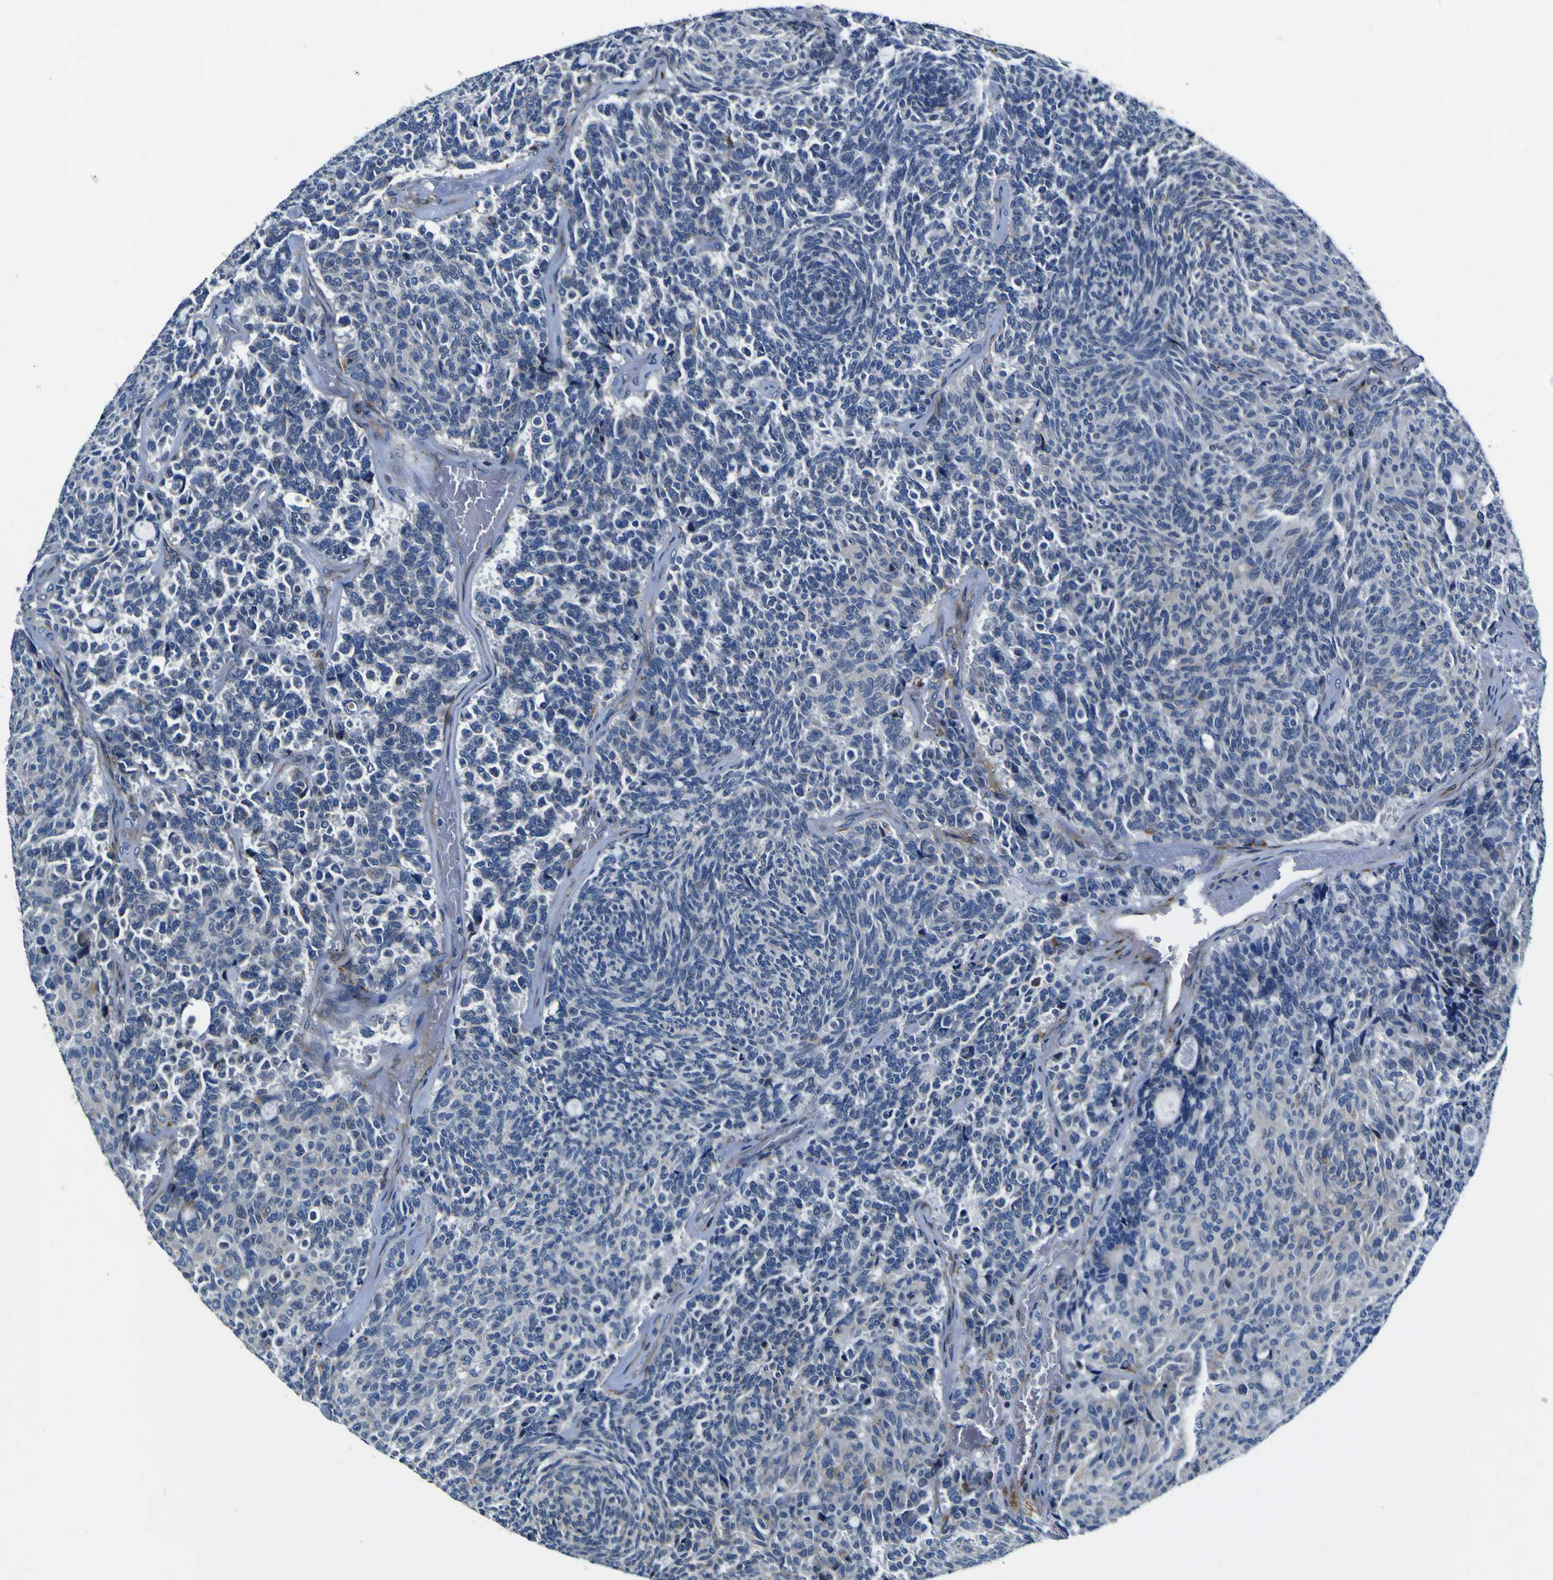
{"staining": {"intensity": "weak", "quantity": "25%-75%", "location": "cytoplasmic/membranous"}, "tissue": "carcinoid", "cell_type": "Tumor cells", "image_type": "cancer", "snomed": [{"axis": "morphology", "description": "Carcinoid, malignant, NOS"}, {"axis": "topography", "description": "Pancreas"}], "caption": "Immunohistochemistry (IHC) micrograph of carcinoid (malignant) stained for a protein (brown), which reveals low levels of weak cytoplasmic/membranous expression in approximately 25%-75% of tumor cells.", "gene": "AGAP3", "patient": {"sex": "female", "age": 54}}